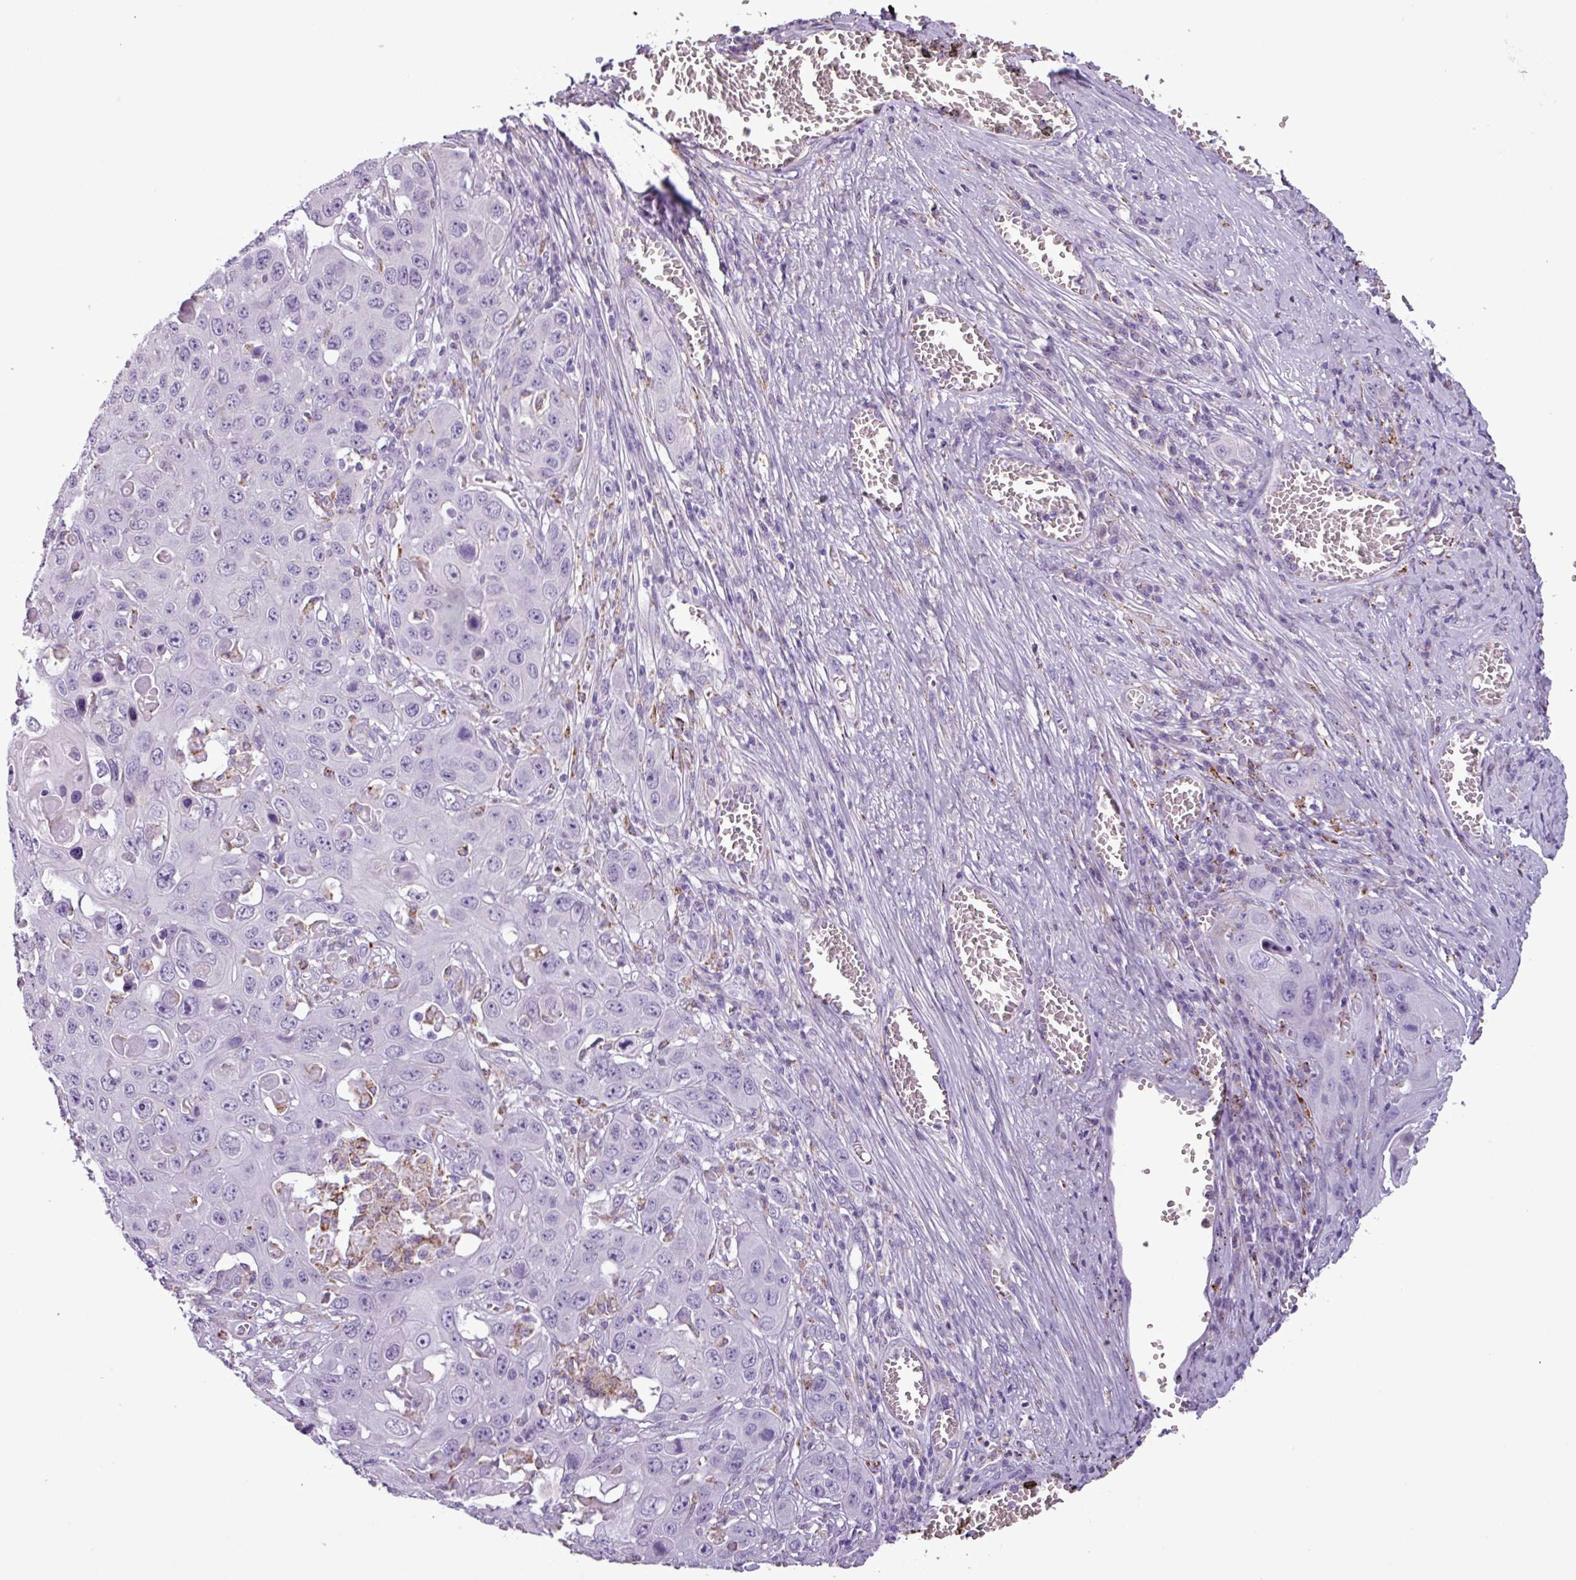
{"staining": {"intensity": "negative", "quantity": "none", "location": "none"}, "tissue": "skin cancer", "cell_type": "Tumor cells", "image_type": "cancer", "snomed": [{"axis": "morphology", "description": "Squamous cell carcinoma, NOS"}, {"axis": "topography", "description": "Skin"}], "caption": "The micrograph shows no staining of tumor cells in squamous cell carcinoma (skin).", "gene": "ZNF667", "patient": {"sex": "male", "age": 55}}